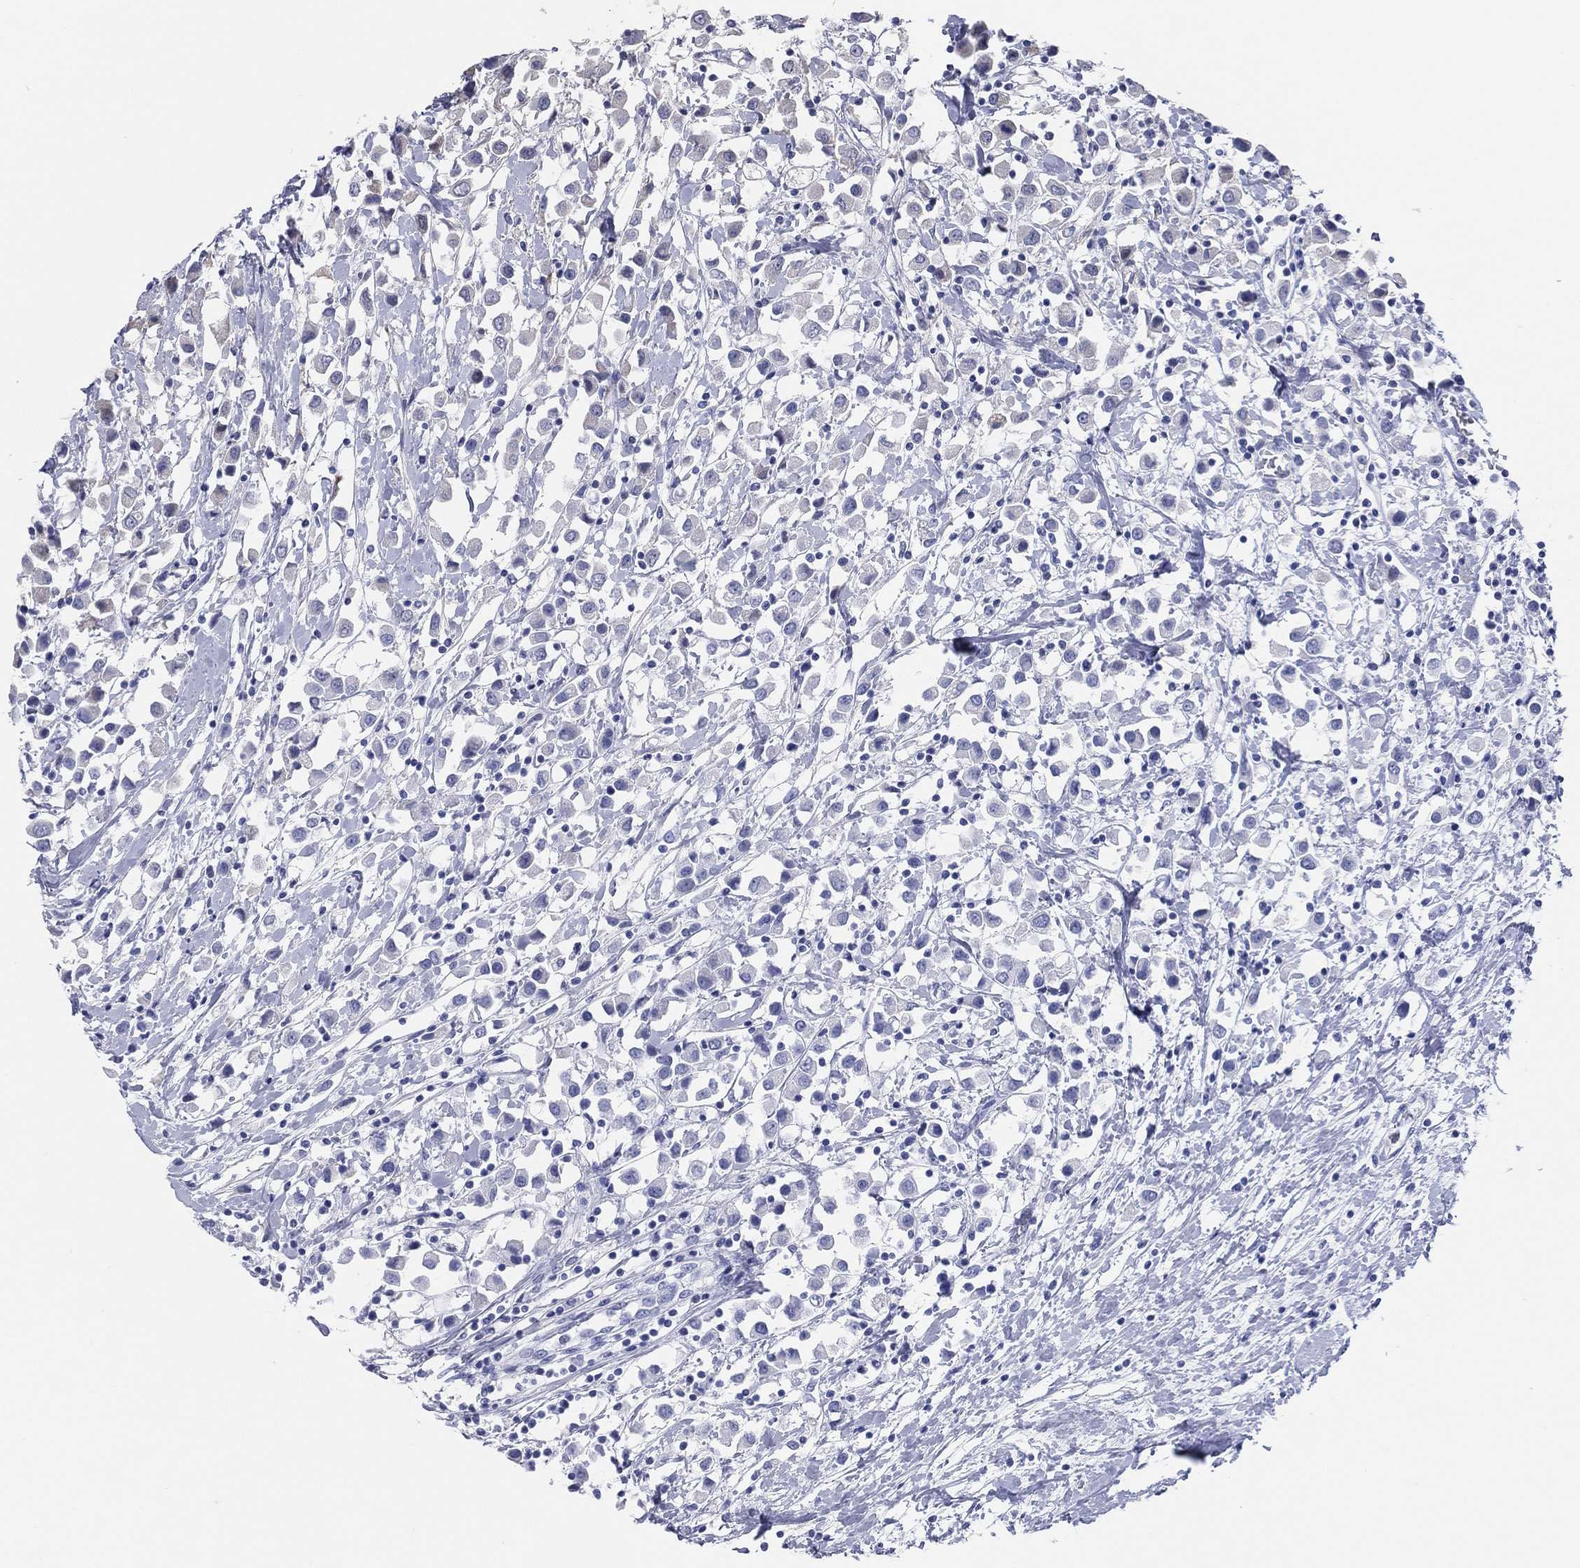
{"staining": {"intensity": "negative", "quantity": "none", "location": "none"}, "tissue": "breast cancer", "cell_type": "Tumor cells", "image_type": "cancer", "snomed": [{"axis": "morphology", "description": "Duct carcinoma"}, {"axis": "topography", "description": "Breast"}], "caption": "The IHC photomicrograph has no significant staining in tumor cells of infiltrating ductal carcinoma (breast) tissue.", "gene": "UTP14A", "patient": {"sex": "female", "age": 61}}